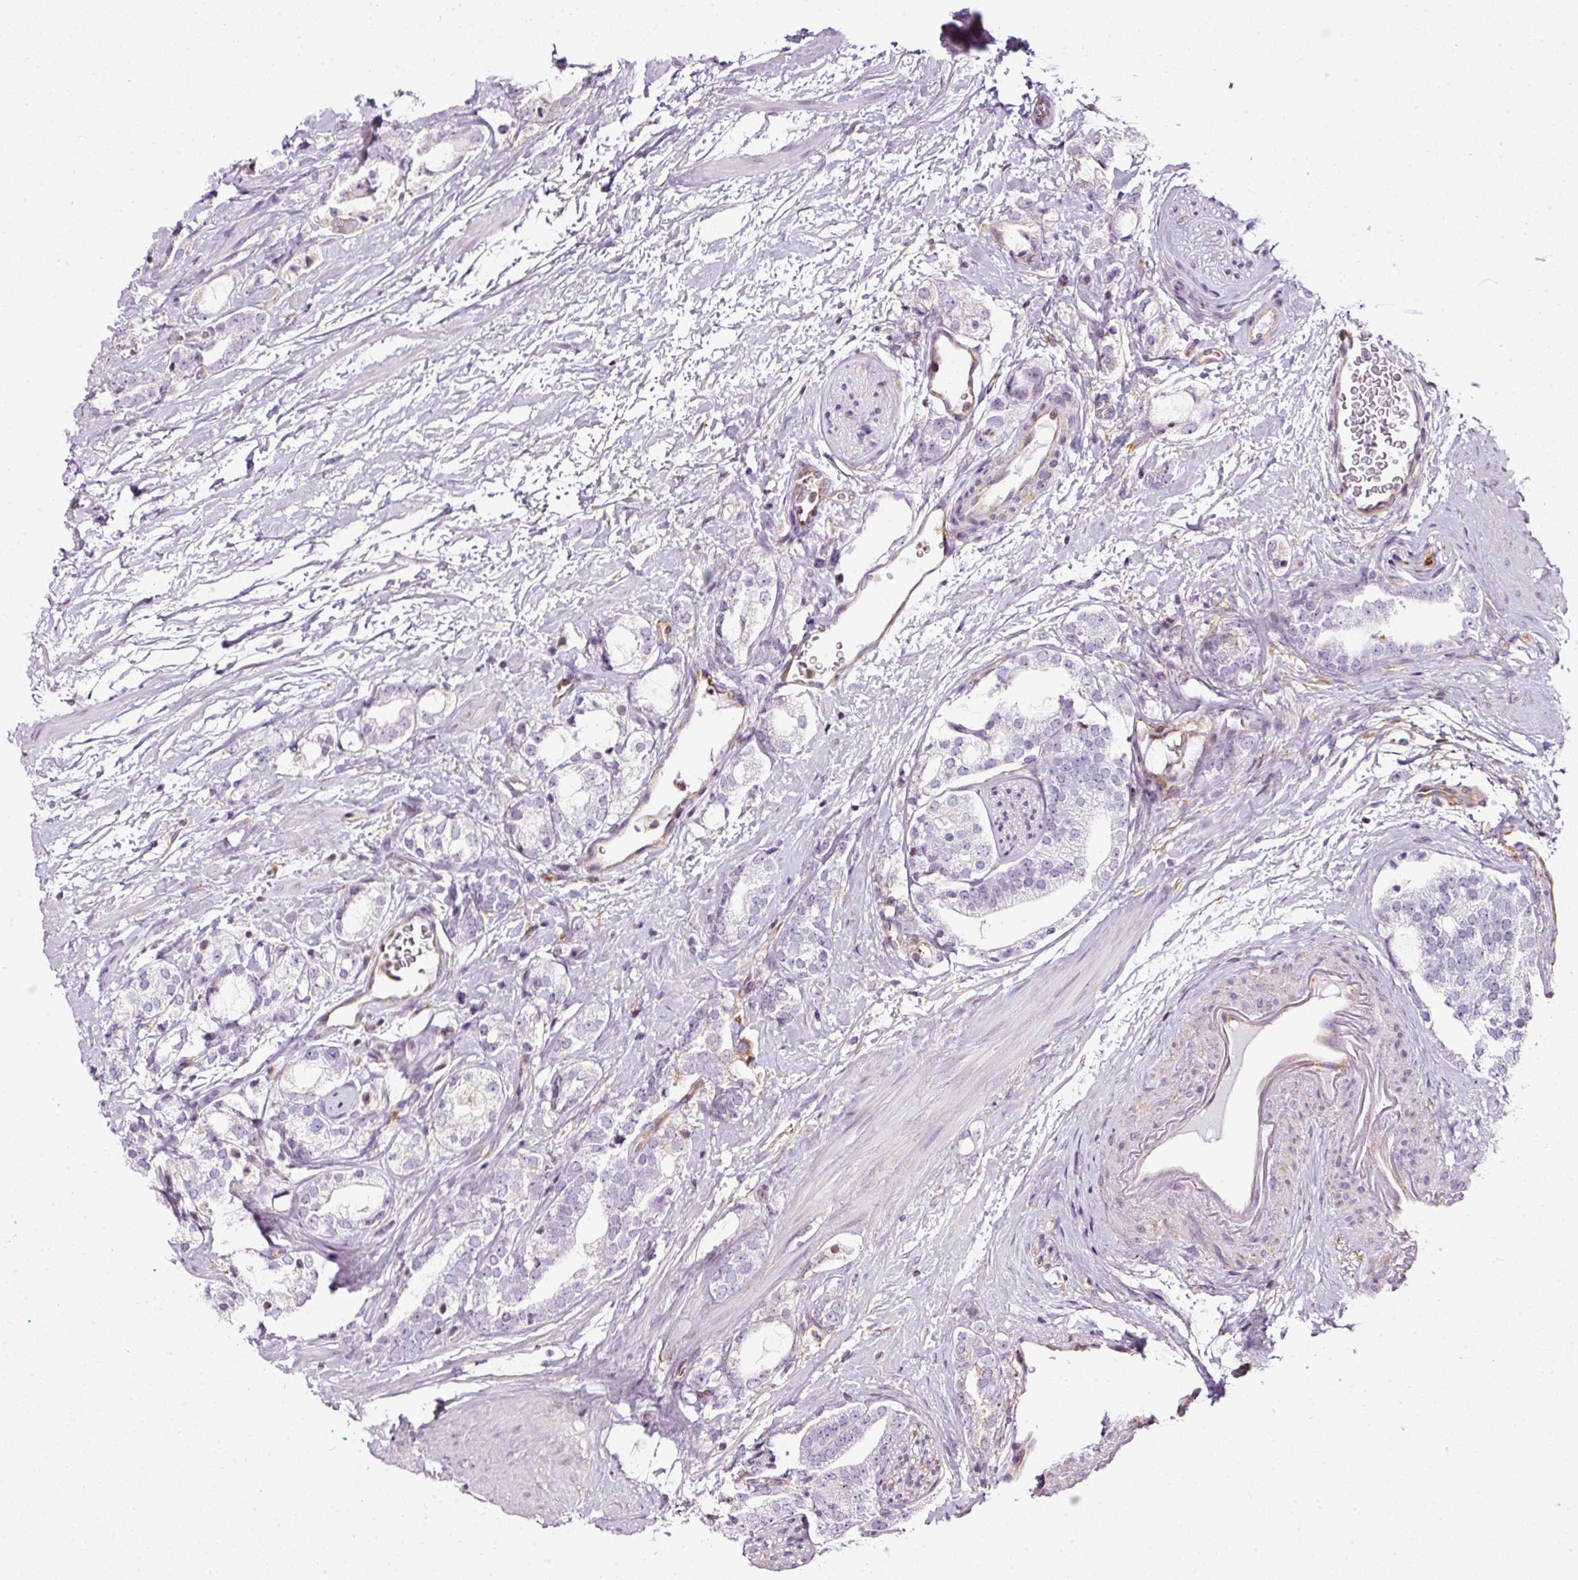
{"staining": {"intensity": "negative", "quantity": "none", "location": "none"}, "tissue": "prostate cancer", "cell_type": "Tumor cells", "image_type": "cancer", "snomed": [{"axis": "morphology", "description": "Adenocarcinoma, High grade"}, {"axis": "topography", "description": "Prostate"}], "caption": "A histopathology image of human prostate adenocarcinoma (high-grade) is negative for staining in tumor cells.", "gene": "SCNM1", "patient": {"sex": "male", "age": 64}}